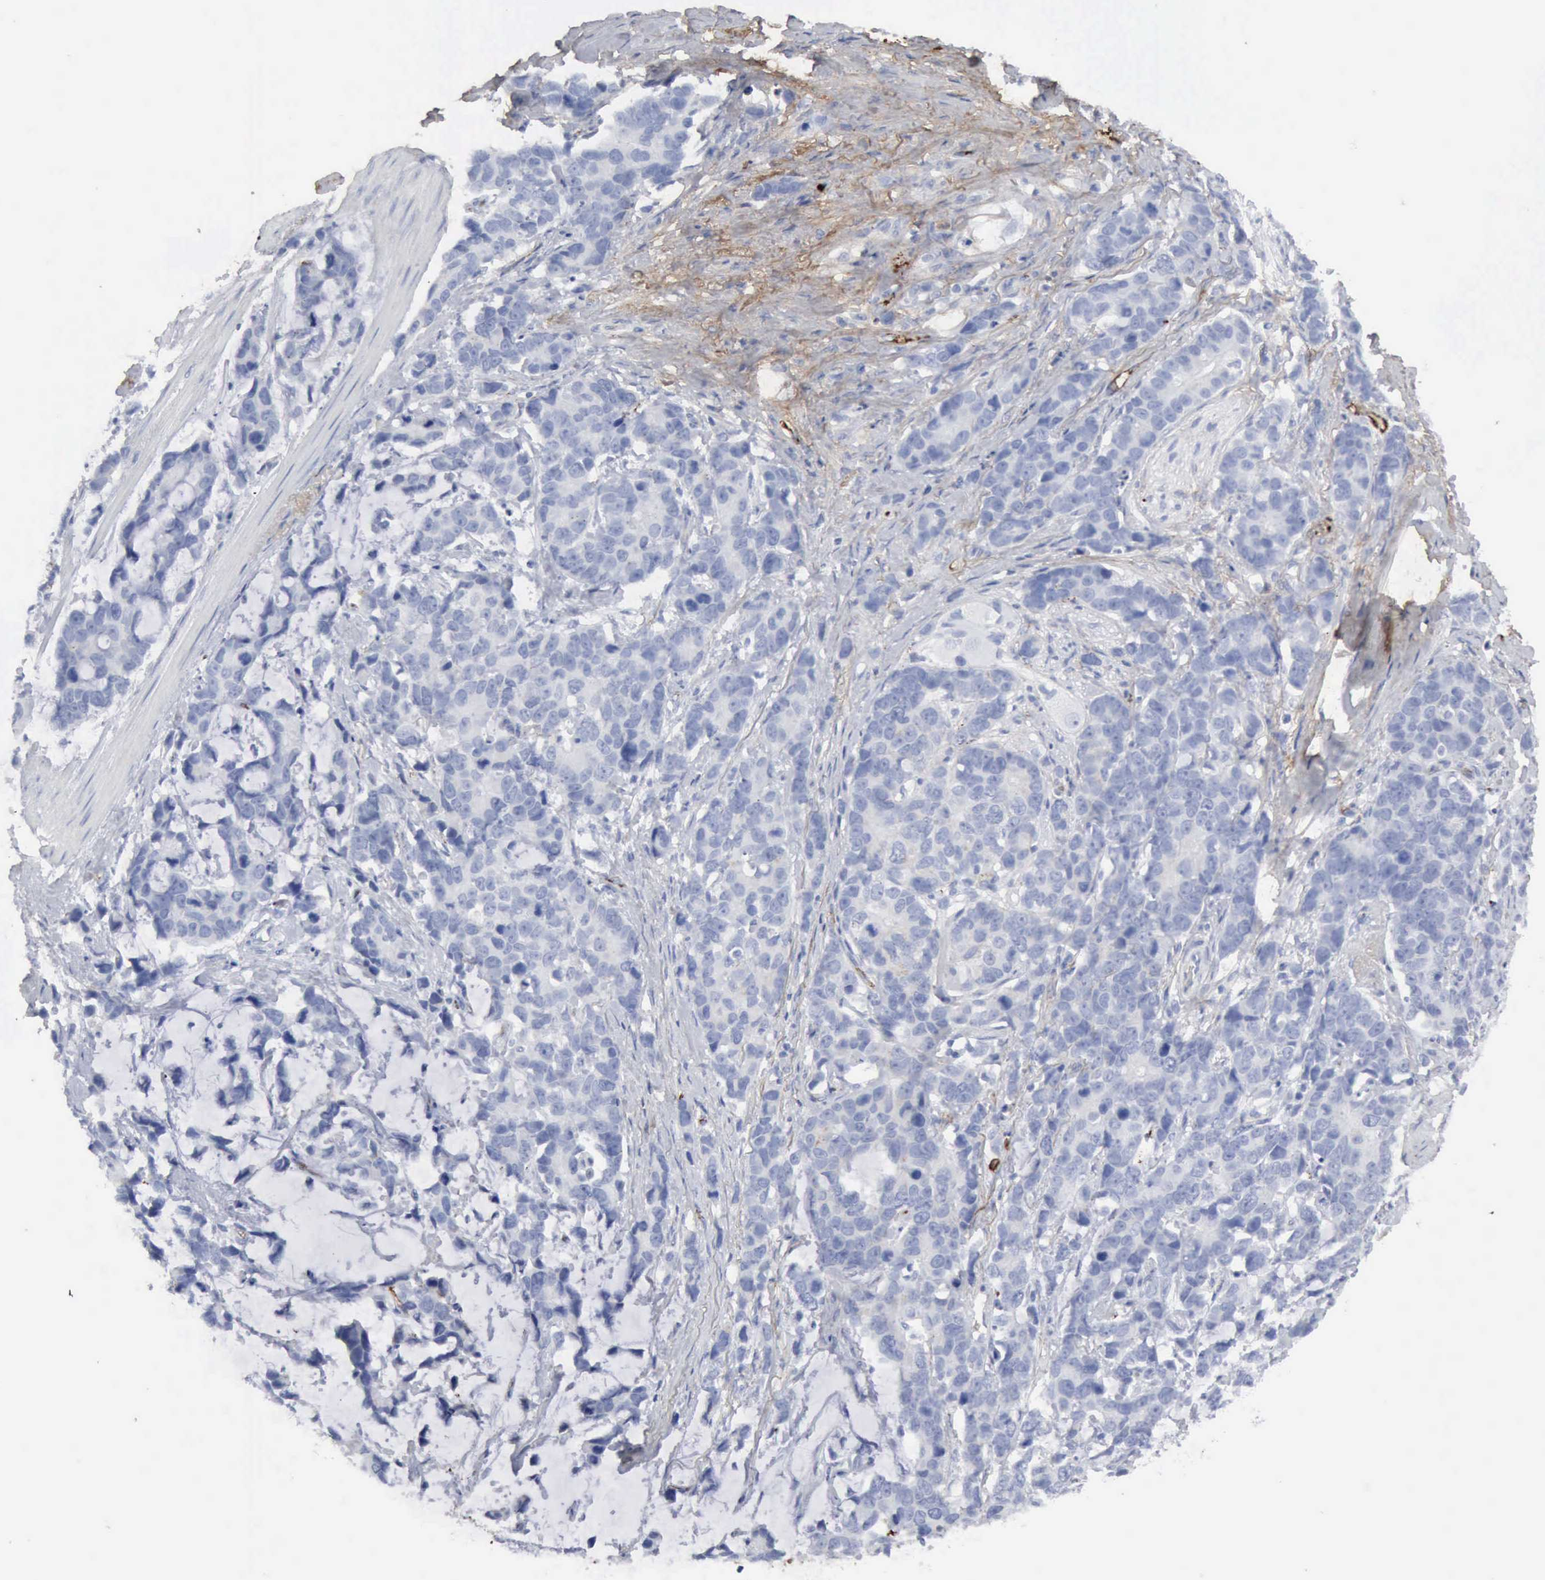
{"staining": {"intensity": "negative", "quantity": "none", "location": "none"}, "tissue": "stomach cancer", "cell_type": "Tumor cells", "image_type": "cancer", "snomed": [{"axis": "morphology", "description": "Adenocarcinoma, NOS"}, {"axis": "topography", "description": "Stomach, upper"}], "caption": "The micrograph shows no staining of tumor cells in stomach adenocarcinoma. (Brightfield microscopy of DAB (3,3'-diaminobenzidine) immunohistochemistry at high magnification).", "gene": "C4BPA", "patient": {"sex": "male", "age": 71}}